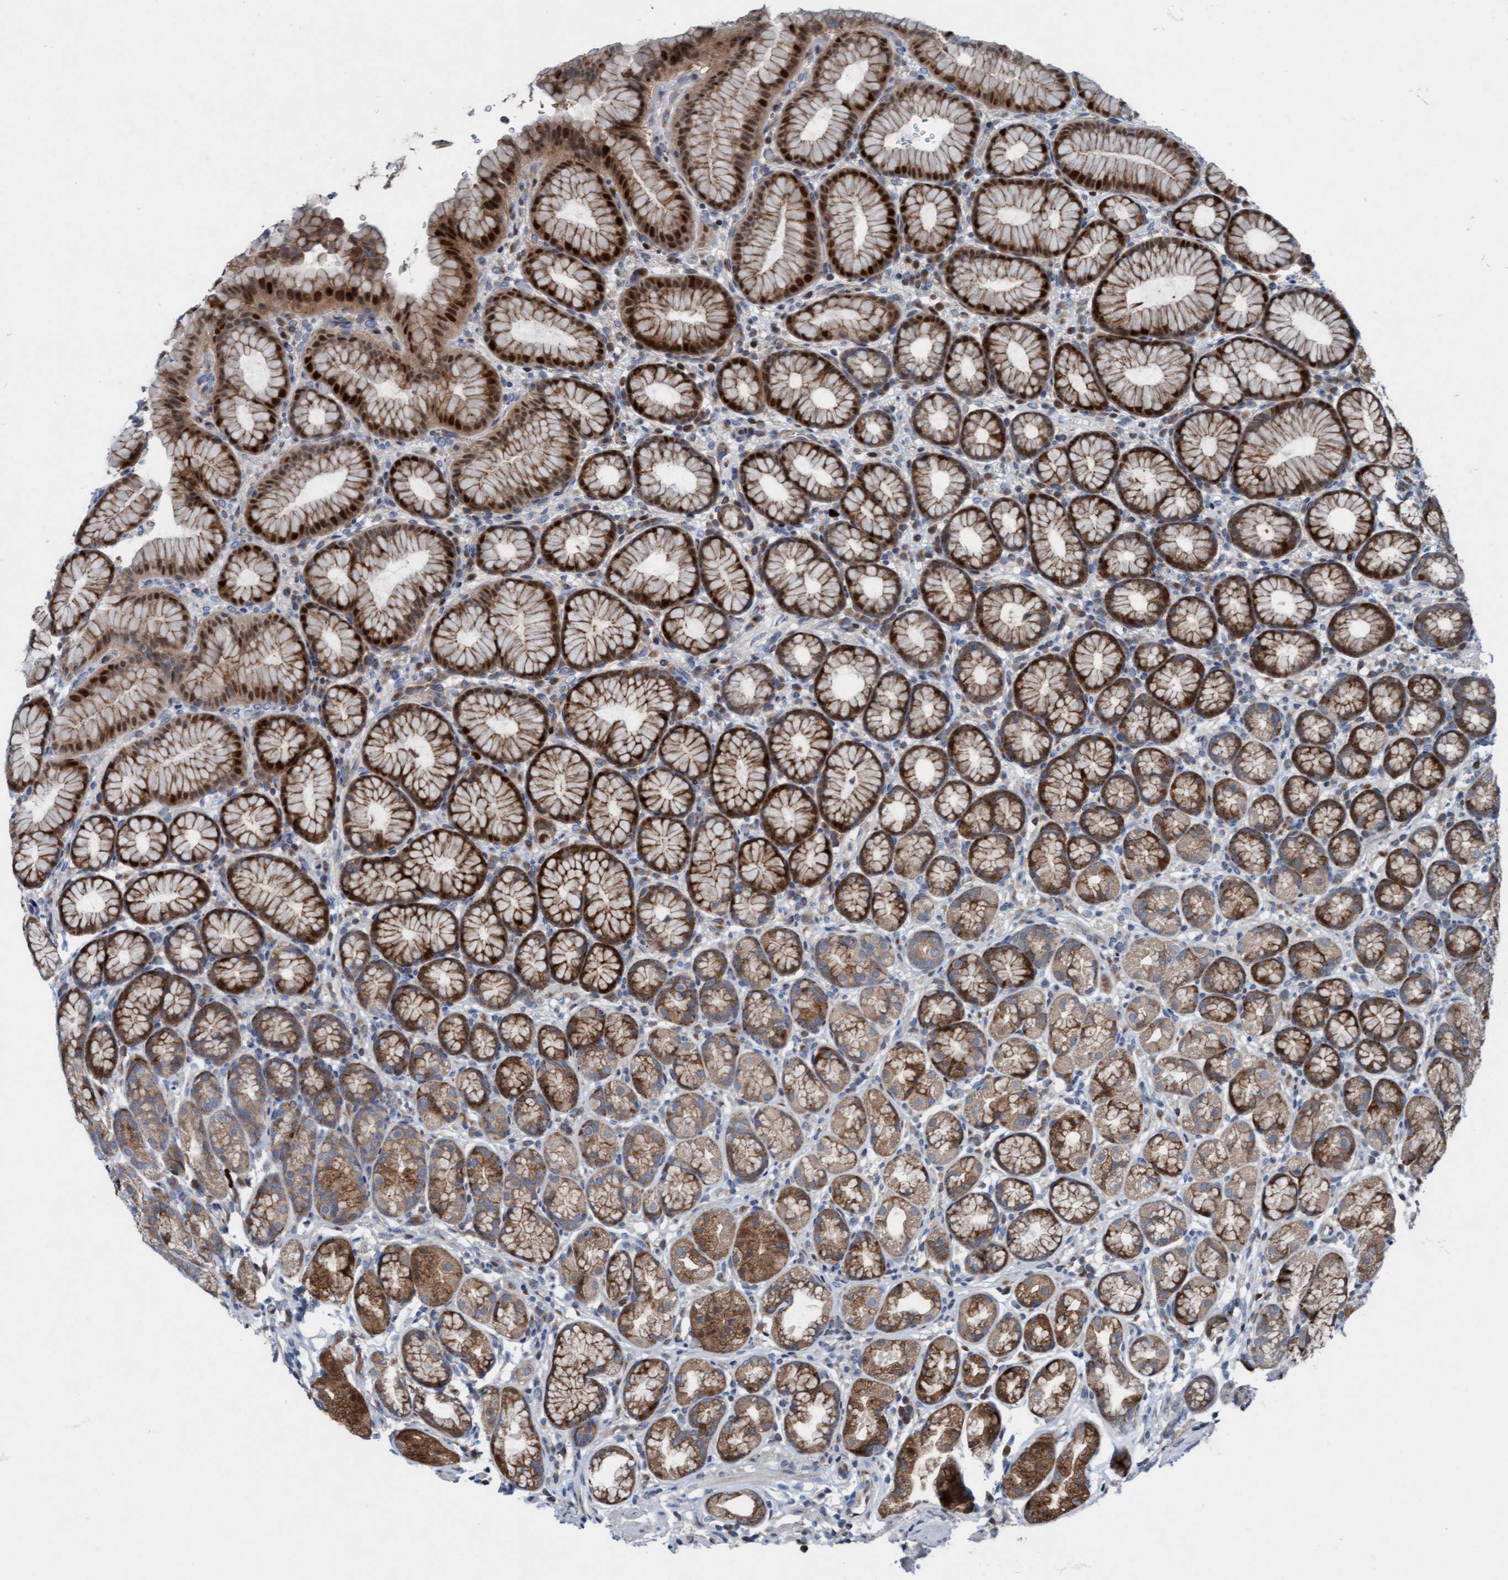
{"staining": {"intensity": "strong", "quantity": ">75%", "location": "cytoplasmic/membranous,nuclear"}, "tissue": "stomach", "cell_type": "Glandular cells", "image_type": "normal", "snomed": [{"axis": "morphology", "description": "Normal tissue, NOS"}, {"axis": "topography", "description": "Stomach"}], "caption": "Stomach was stained to show a protein in brown. There is high levels of strong cytoplasmic/membranous,nuclear expression in about >75% of glandular cells. Using DAB (3,3'-diaminobenzidine) (brown) and hematoxylin (blue) stains, captured at high magnification using brightfield microscopy.", "gene": "KLHL26", "patient": {"sex": "male", "age": 42}}